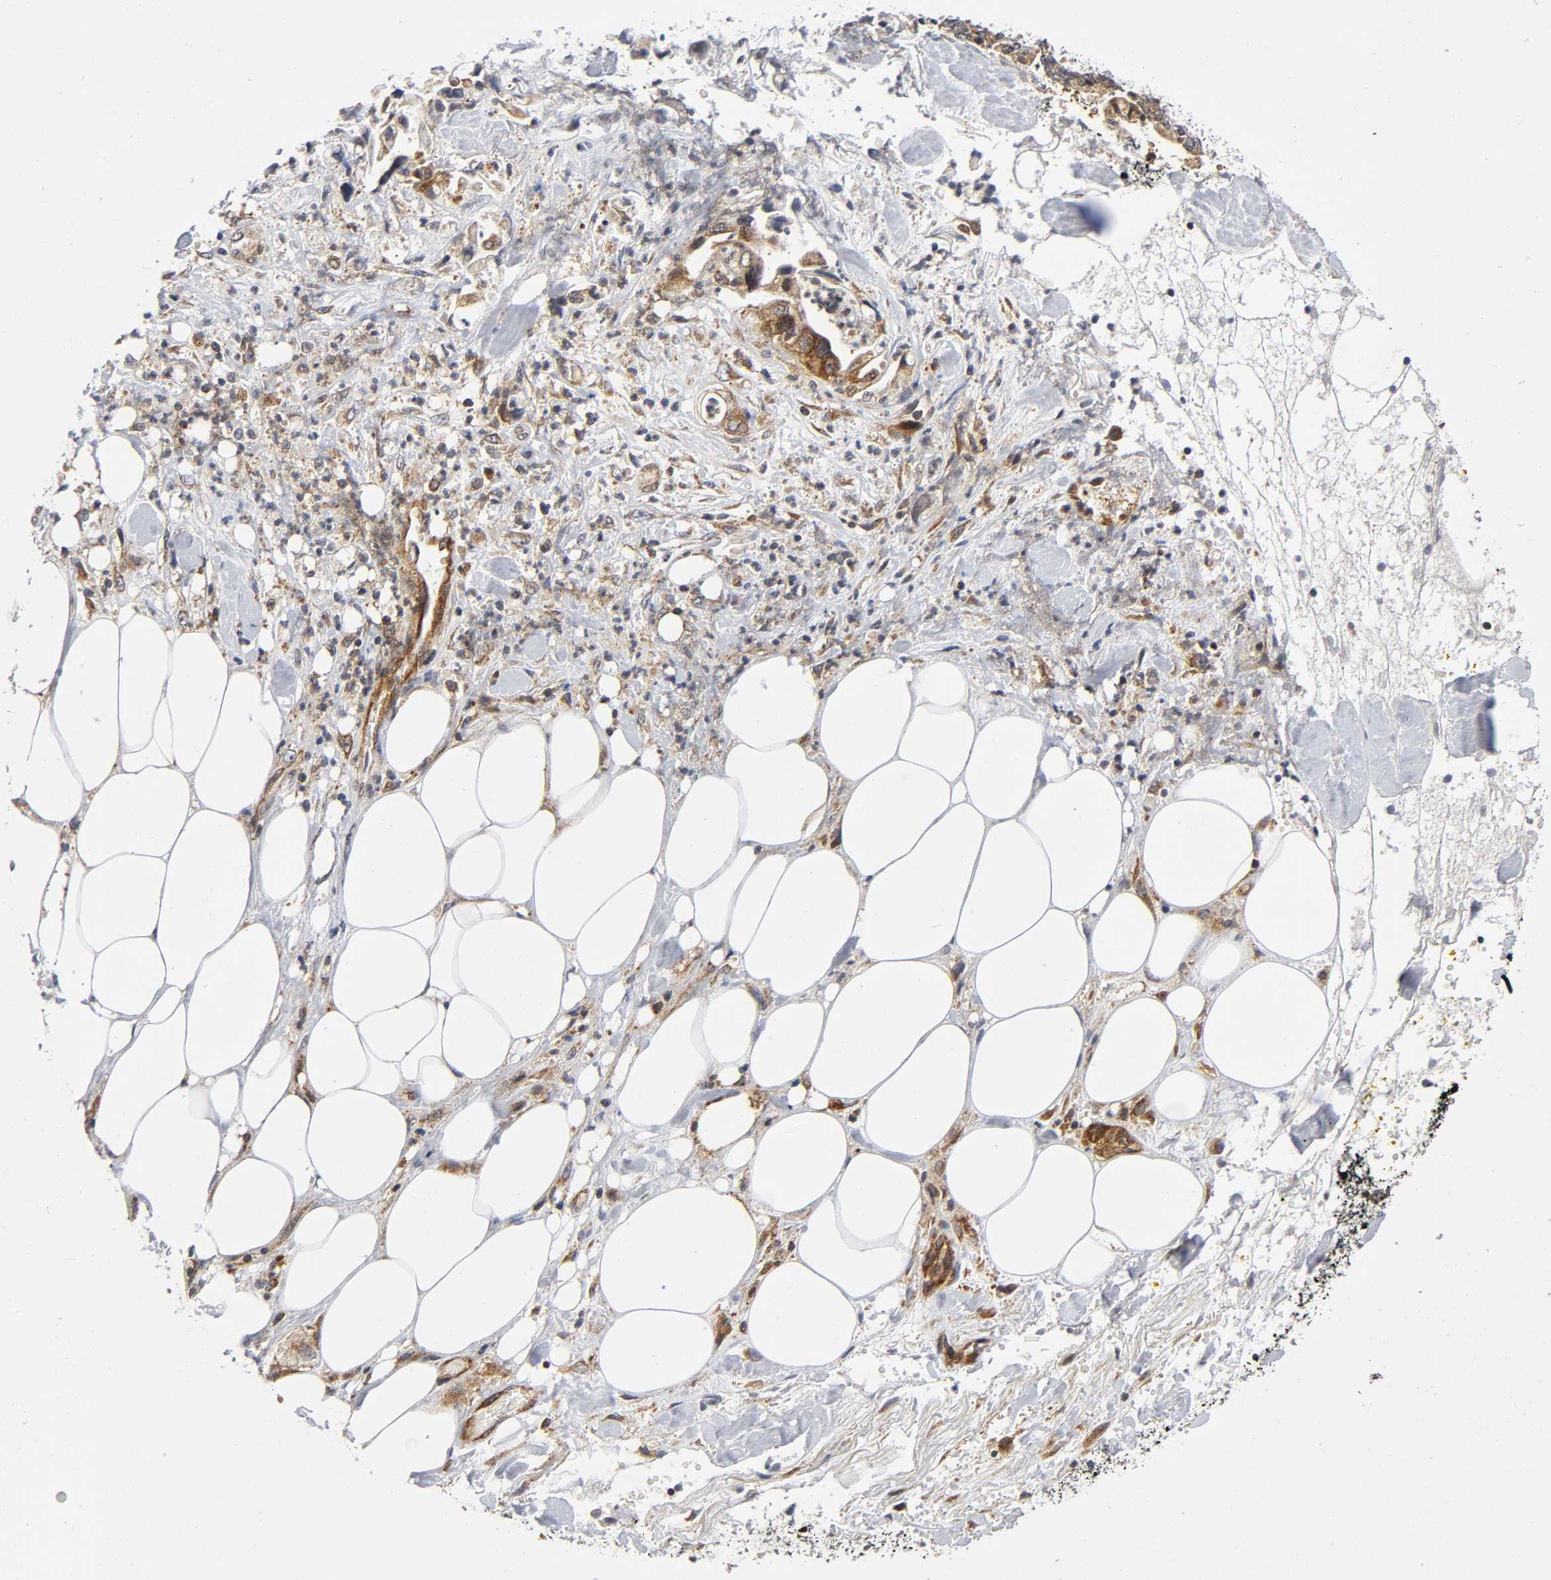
{"staining": {"intensity": "moderate", "quantity": ">75%", "location": "cytoplasmic/membranous"}, "tissue": "pancreatic cancer", "cell_type": "Tumor cells", "image_type": "cancer", "snomed": [{"axis": "morphology", "description": "Adenocarcinoma, NOS"}, {"axis": "topography", "description": "Pancreas"}], "caption": "Immunohistochemistry (IHC) (DAB) staining of adenocarcinoma (pancreatic) shows moderate cytoplasmic/membranous protein staining in about >75% of tumor cells. The staining was performed using DAB (3,3'-diaminobenzidine), with brown indicating positive protein expression. Nuclei are stained blue with hematoxylin.", "gene": "EIF5", "patient": {"sex": "male", "age": 70}}